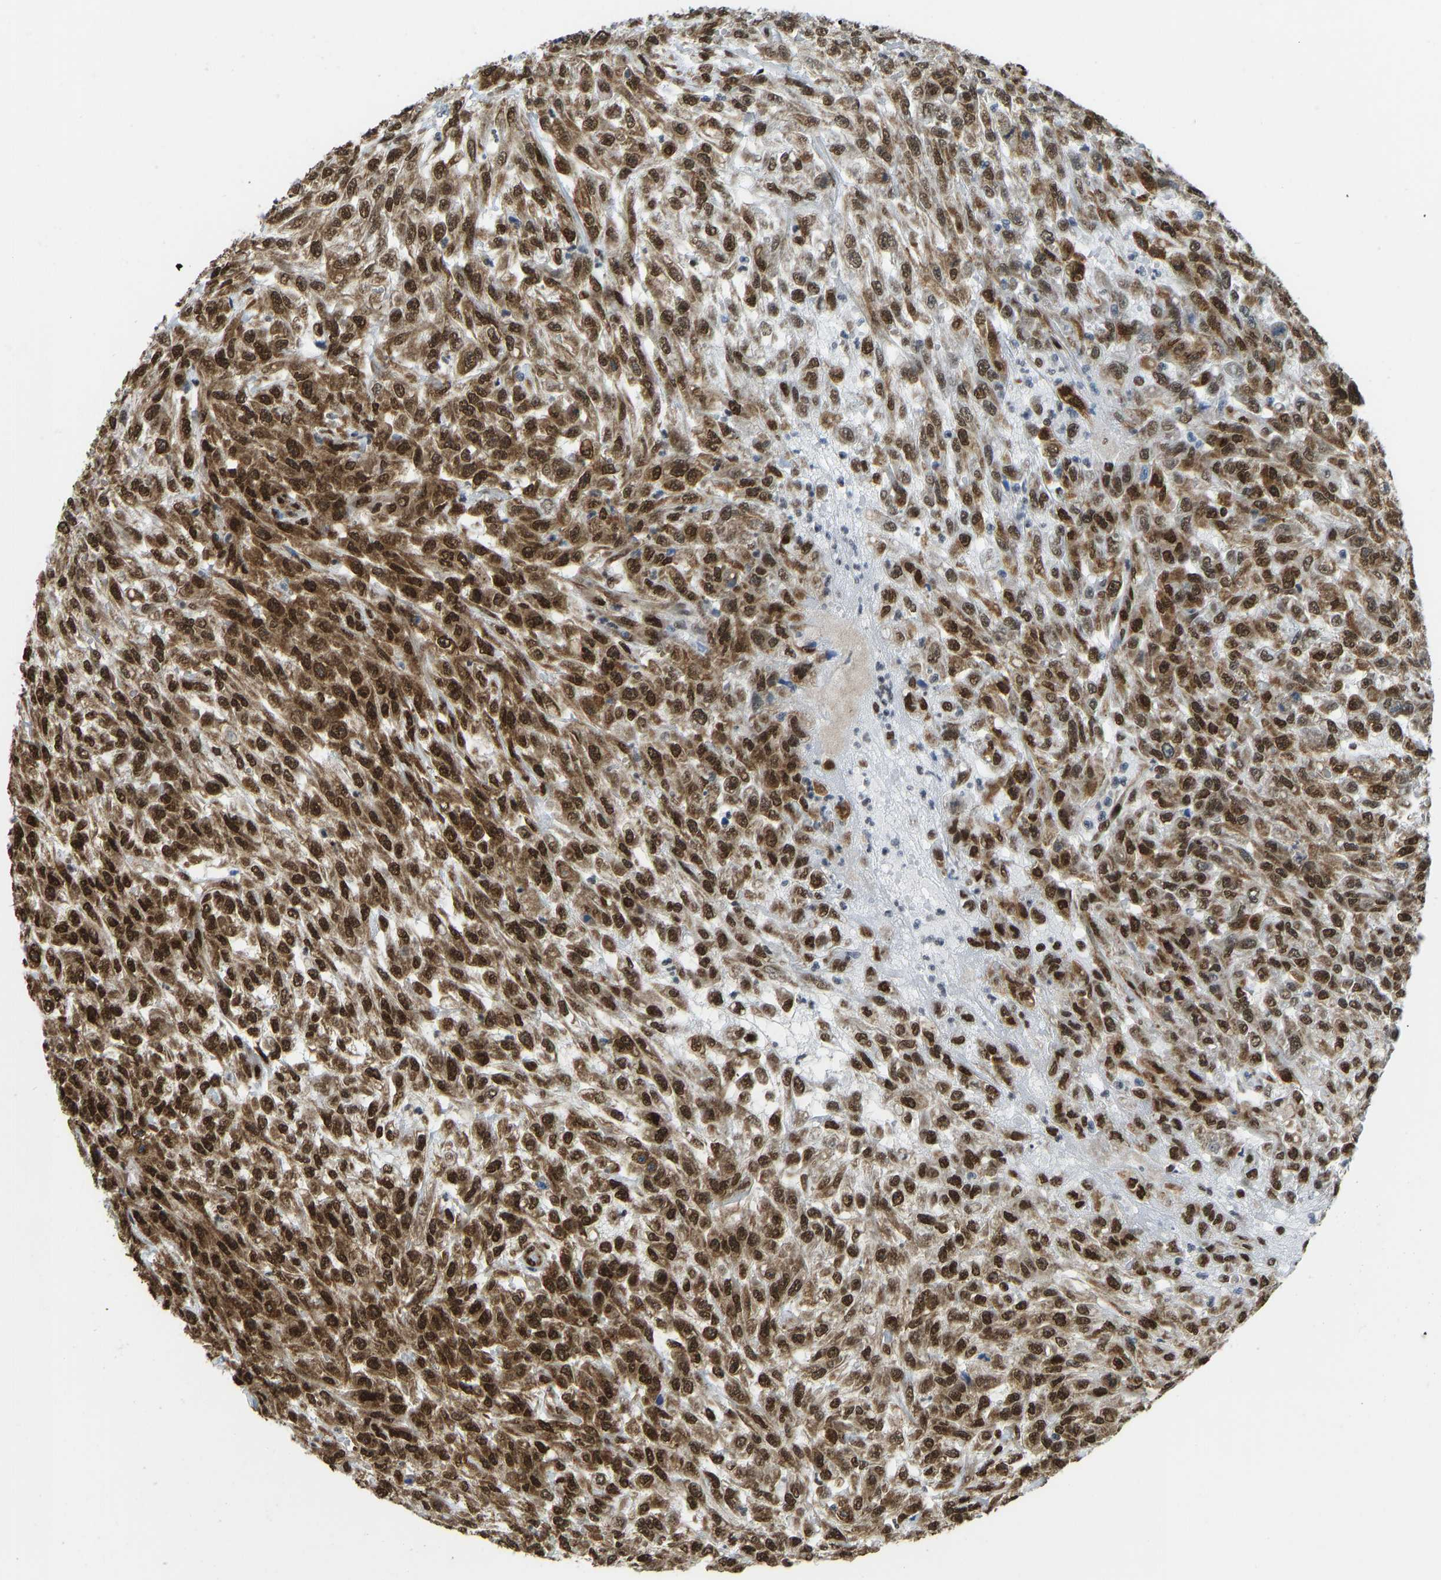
{"staining": {"intensity": "strong", "quantity": ">75%", "location": "cytoplasmic/membranous,nuclear"}, "tissue": "urothelial cancer", "cell_type": "Tumor cells", "image_type": "cancer", "snomed": [{"axis": "morphology", "description": "Urothelial carcinoma, High grade"}, {"axis": "topography", "description": "Urinary bladder"}], "caption": "A histopathology image of human high-grade urothelial carcinoma stained for a protein displays strong cytoplasmic/membranous and nuclear brown staining in tumor cells.", "gene": "ZSCAN20", "patient": {"sex": "male", "age": 46}}